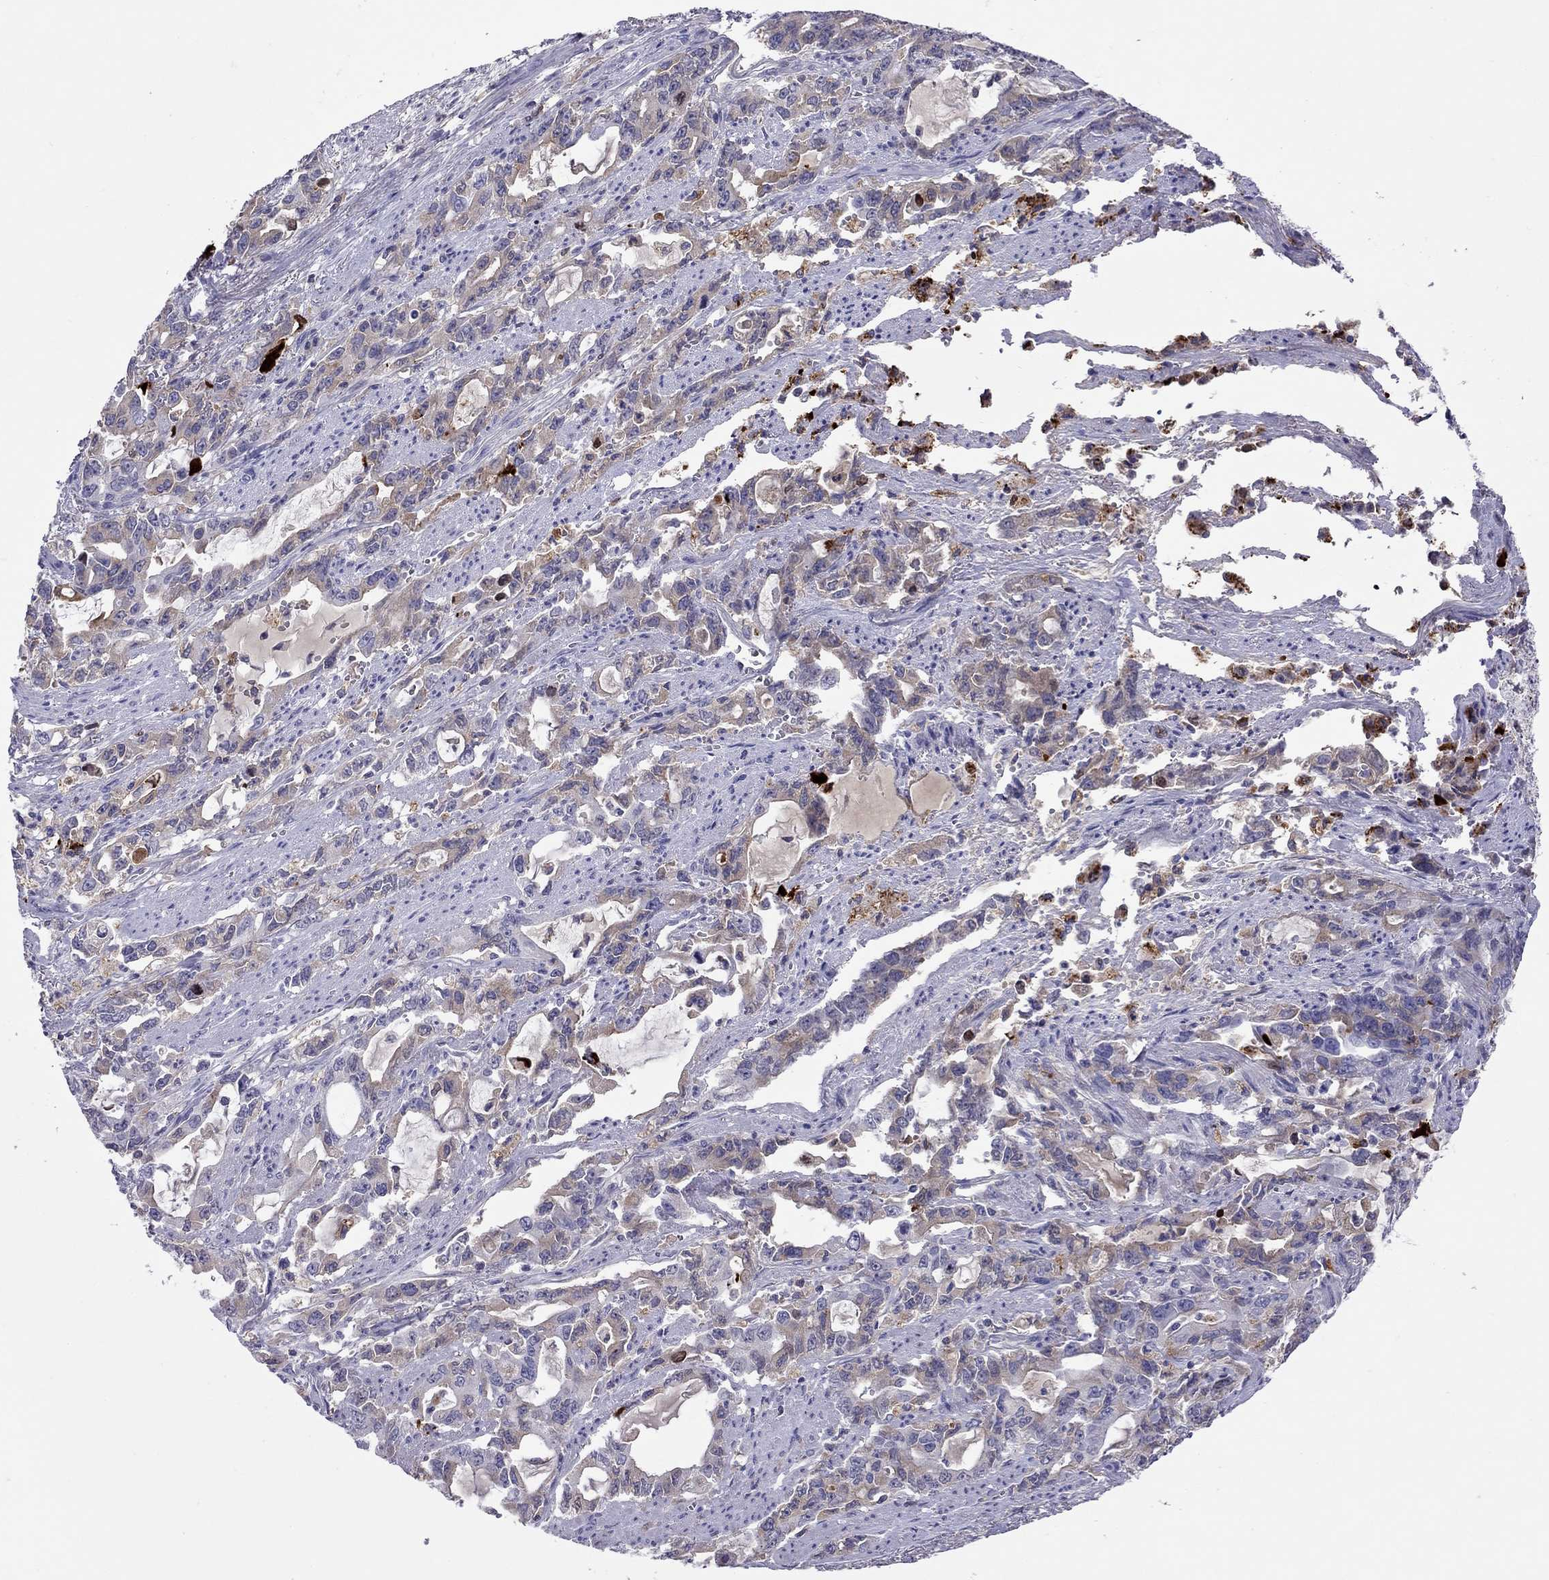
{"staining": {"intensity": "weak", "quantity": "<25%", "location": "cytoplasmic/membranous"}, "tissue": "stomach cancer", "cell_type": "Tumor cells", "image_type": "cancer", "snomed": [{"axis": "morphology", "description": "Adenocarcinoma, NOS"}, {"axis": "topography", "description": "Stomach, upper"}], "caption": "There is no significant expression in tumor cells of adenocarcinoma (stomach).", "gene": "SERPINA3", "patient": {"sex": "male", "age": 85}}